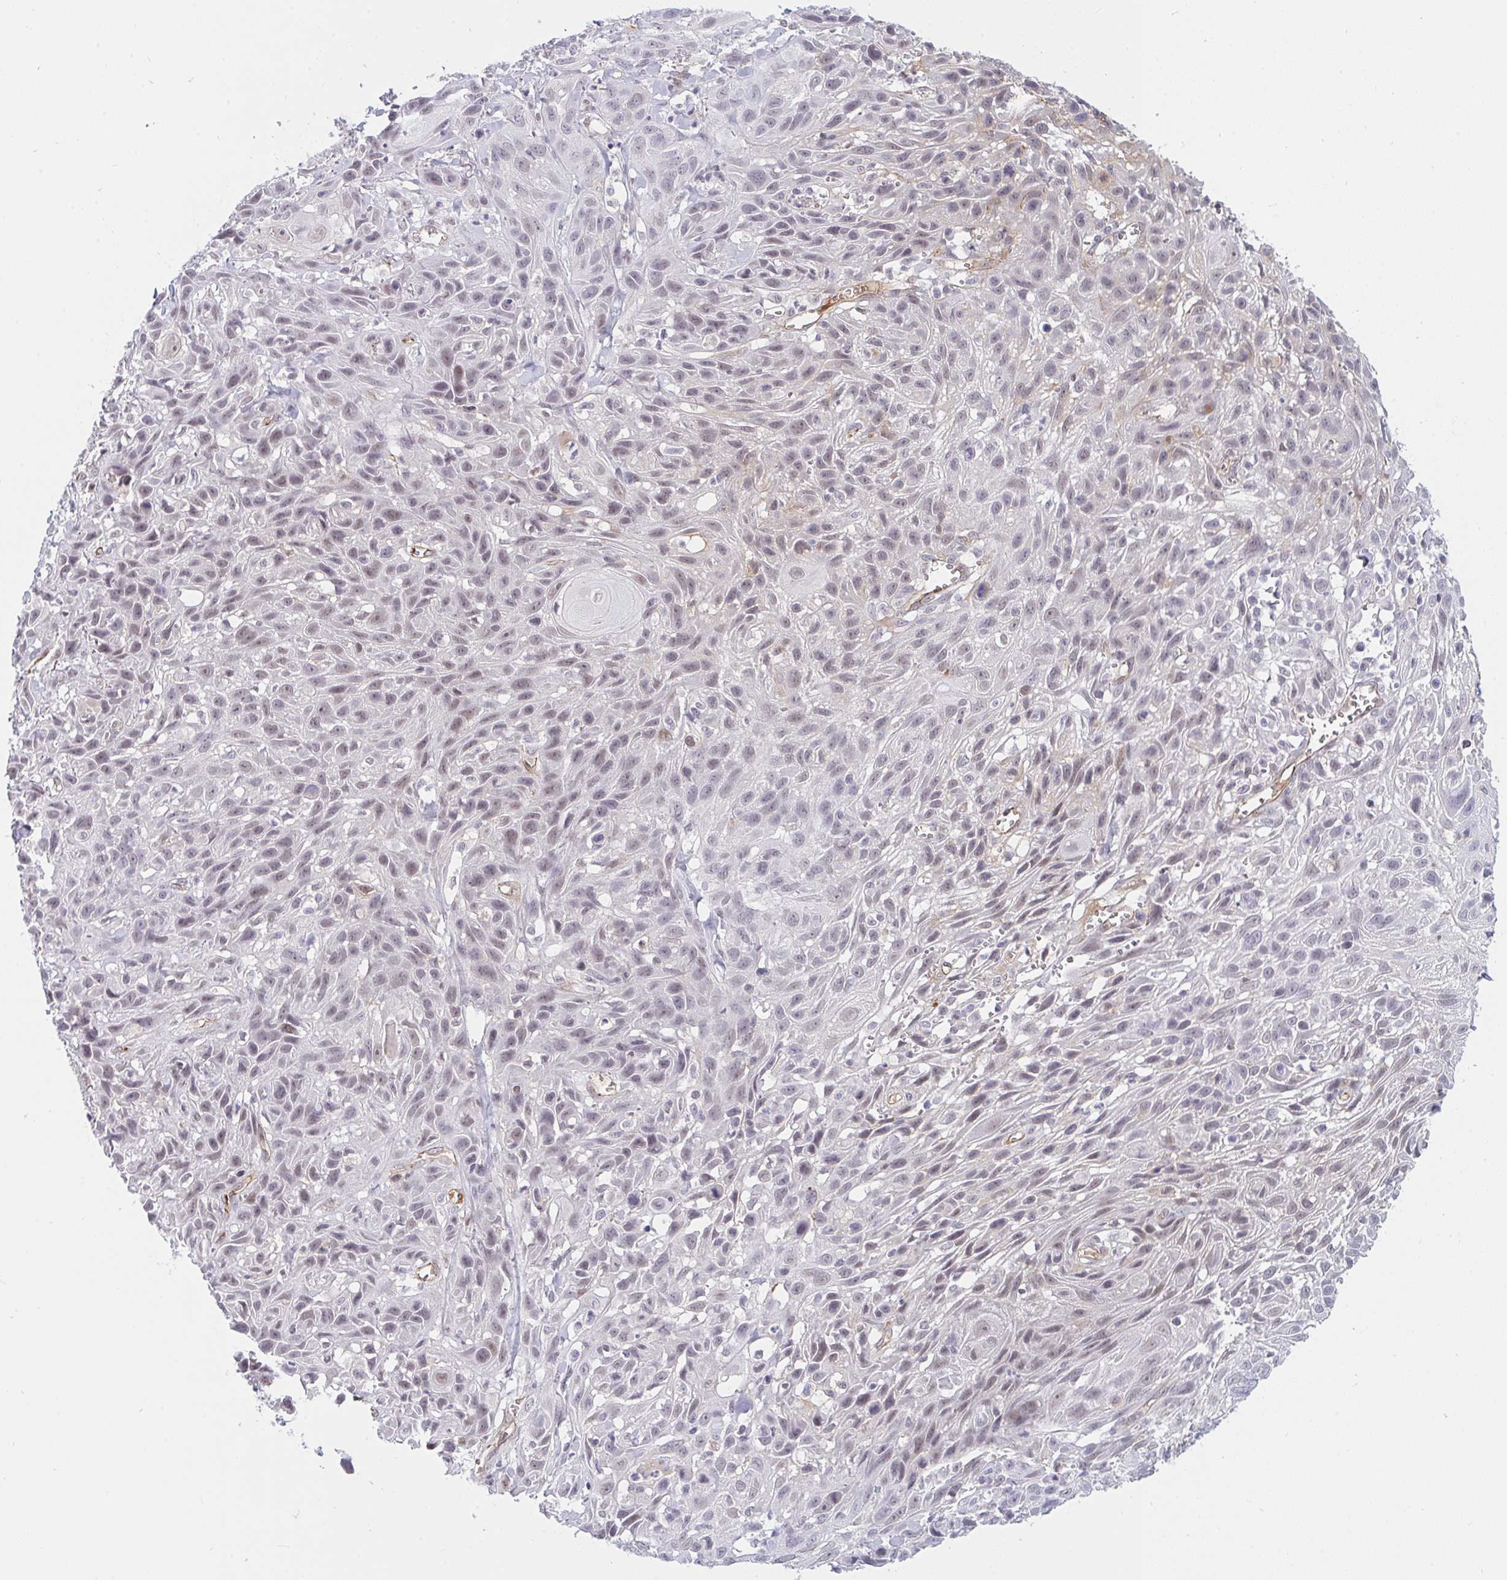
{"staining": {"intensity": "weak", "quantity": "25%-75%", "location": "nuclear"}, "tissue": "skin cancer", "cell_type": "Tumor cells", "image_type": "cancer", "snomed": [{"axis": "morphology", "description": "Squamous cell carcinoma, NOS"}, {"axis": "topography", "description": "Skin"}, {"axis": "topography", "description": "Vulva"}], "caption": "Human skin cancer (squamous cell carcinoma) stained with a protein marker shows weak staining in tumor cells.", "gene": "DSCAML1", "patient": {"sex": "female", "age": 83}}